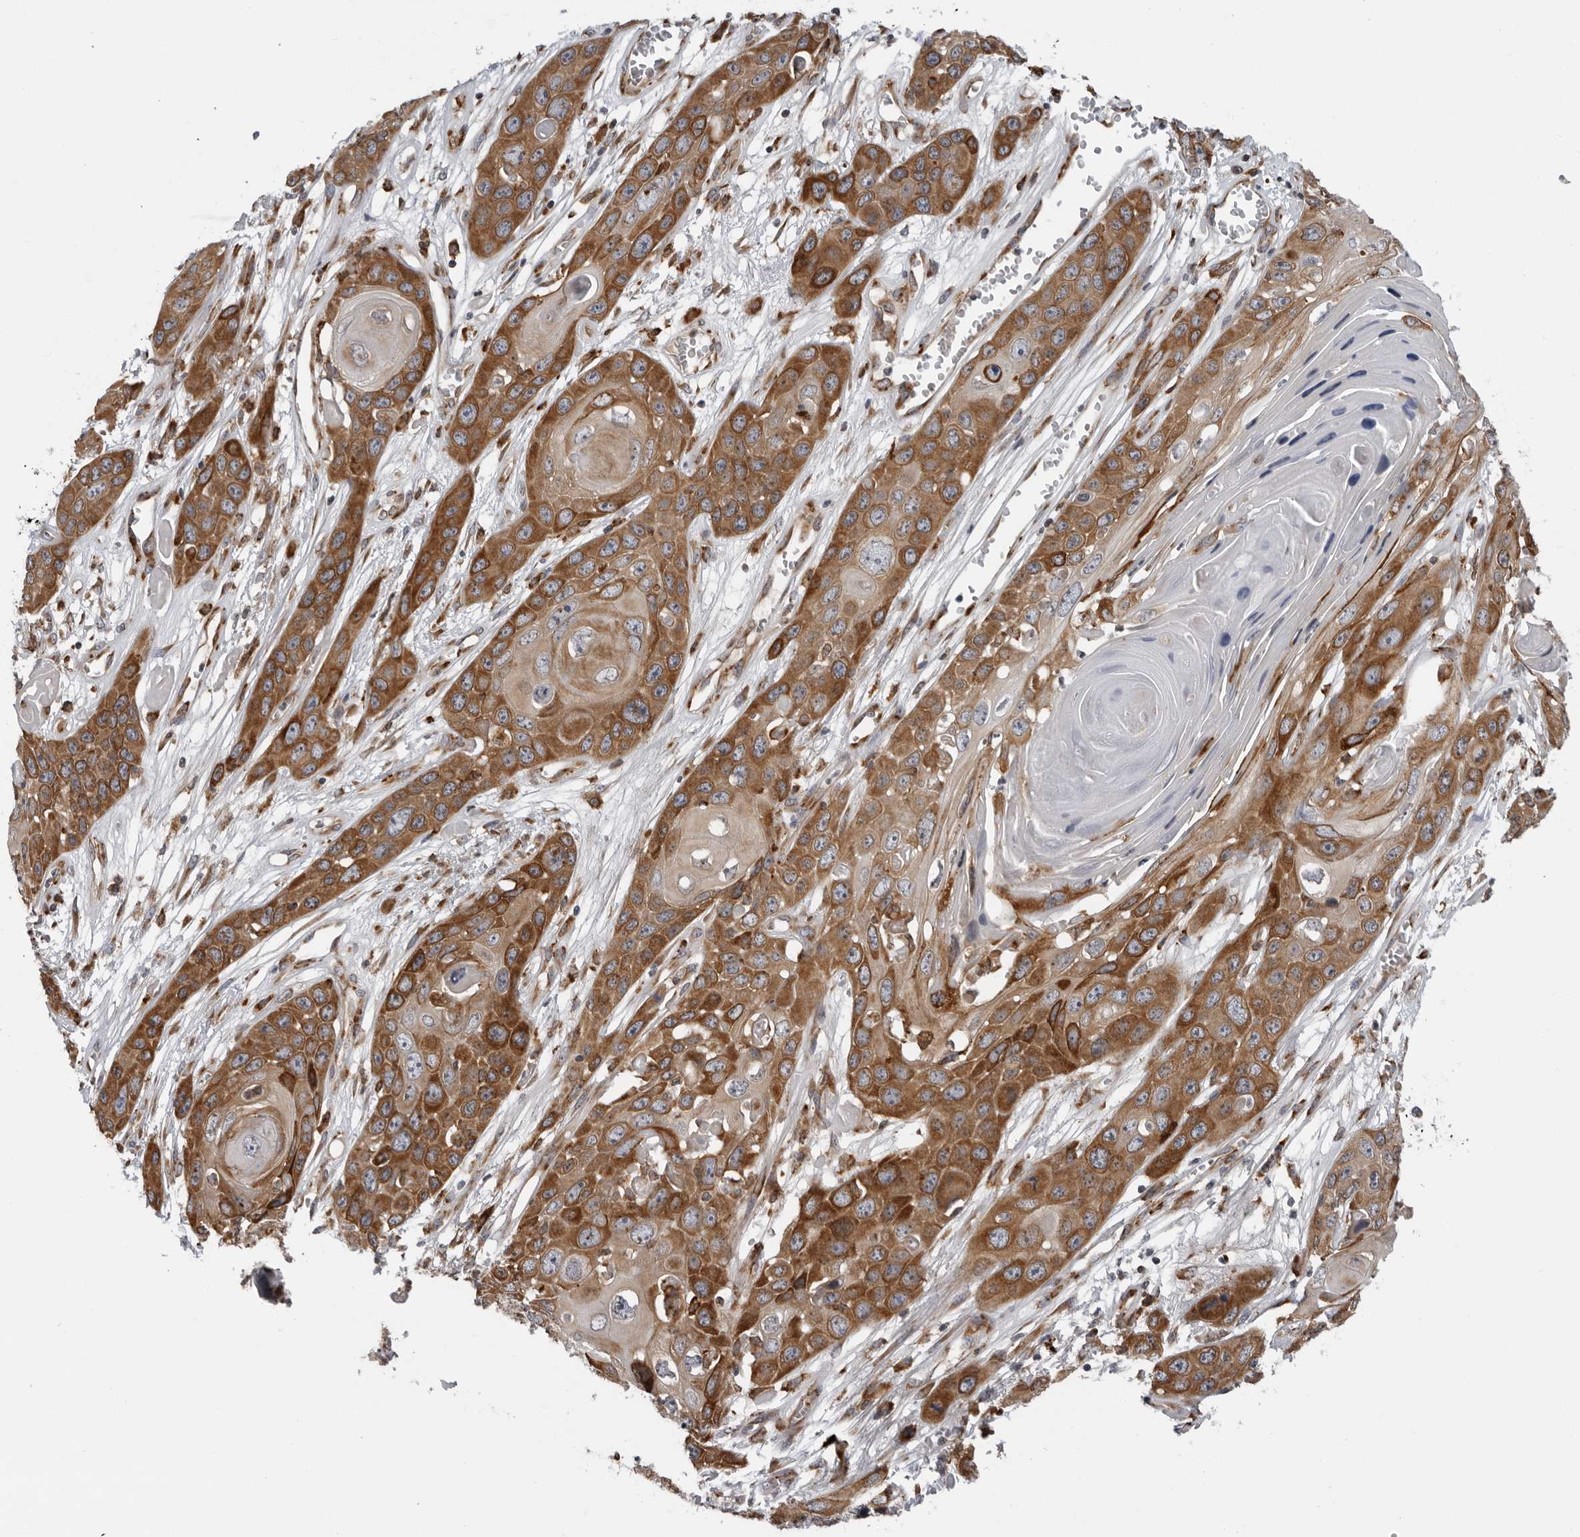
{"staining": {"intensity": "strong", "quantity": ">75%", "location": "cytoplasmic/membranous"}, "tissue": "skin cancer", "cell_type": "Tumor cells", "image_type": "cancer", "snomed": [{"axis": "morphology", "description": "Squamous cell carcinoma, NOS"}, {"axis": "topography", "description": "Skin"}], "caption": "Immunohistochemistry (IHC) photomicrograph of skin squamous cell carcinoma stained for a protein (brown), which displays high levels of strong cytoplasmic/membranous staining in approximately >75% of tumor cells.", "gene": "ALPK2", "patient": {"sex": "male", "age": 55}}